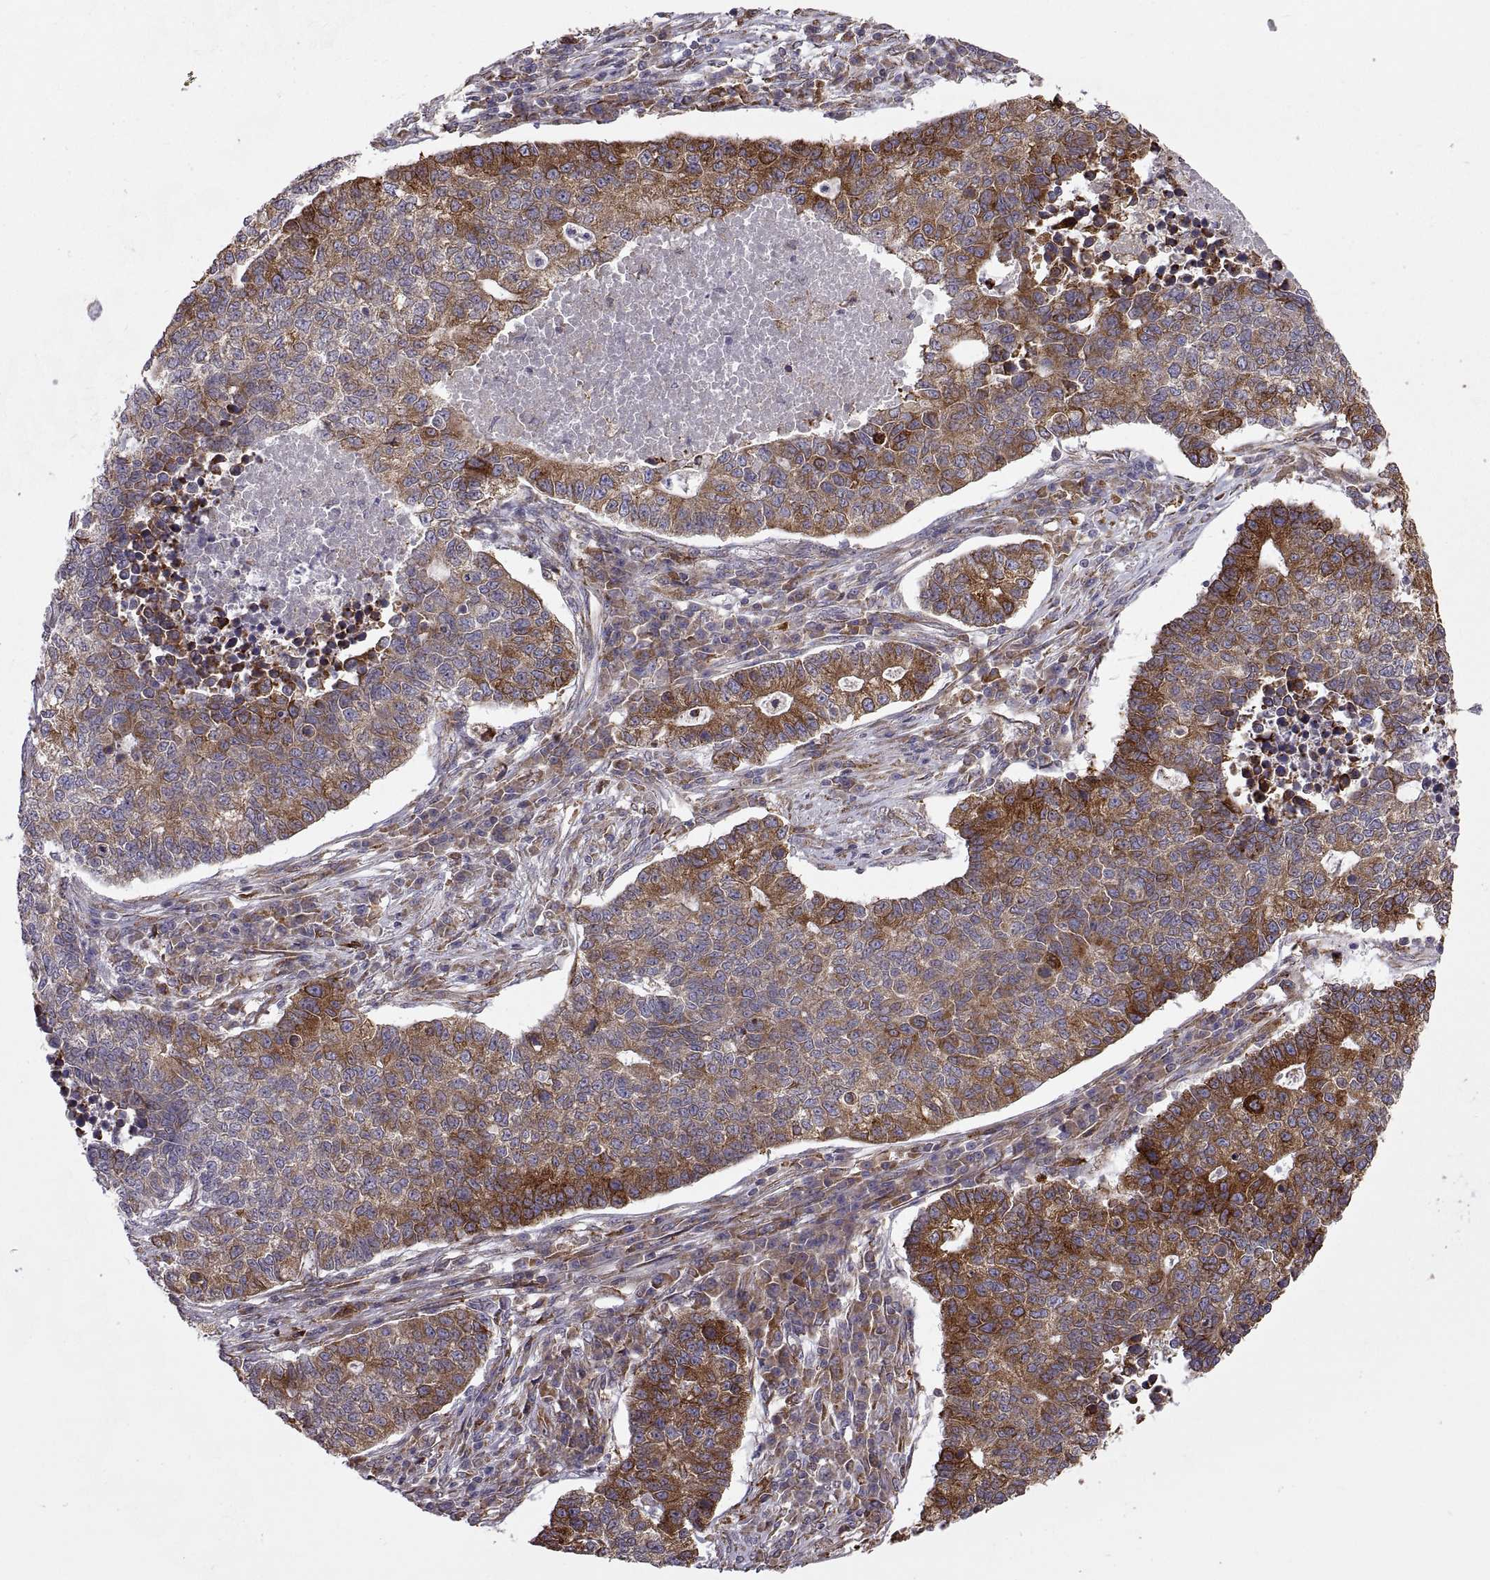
{"staining": {"intensity": "strong", "quantity": "25%-75%", "location": "cytoplasmic/membranous"}, "tissue": "lung cancer", "cell_type": "Tumor cells", "image_type": "cancer", "snomed": [{"axis": "morphology", "description": "Adenocarcinoma, NOS"}, {"axis": "topography", "description": "Lung"}], "caption": "A brown stain shows strong cytoplasmic/membranous expression of a protein in human lung cancer (adenocarcinoma) tumor cells.", "gene": "PLEKHB2", "patient": {"sex": "male", "age": 57}}